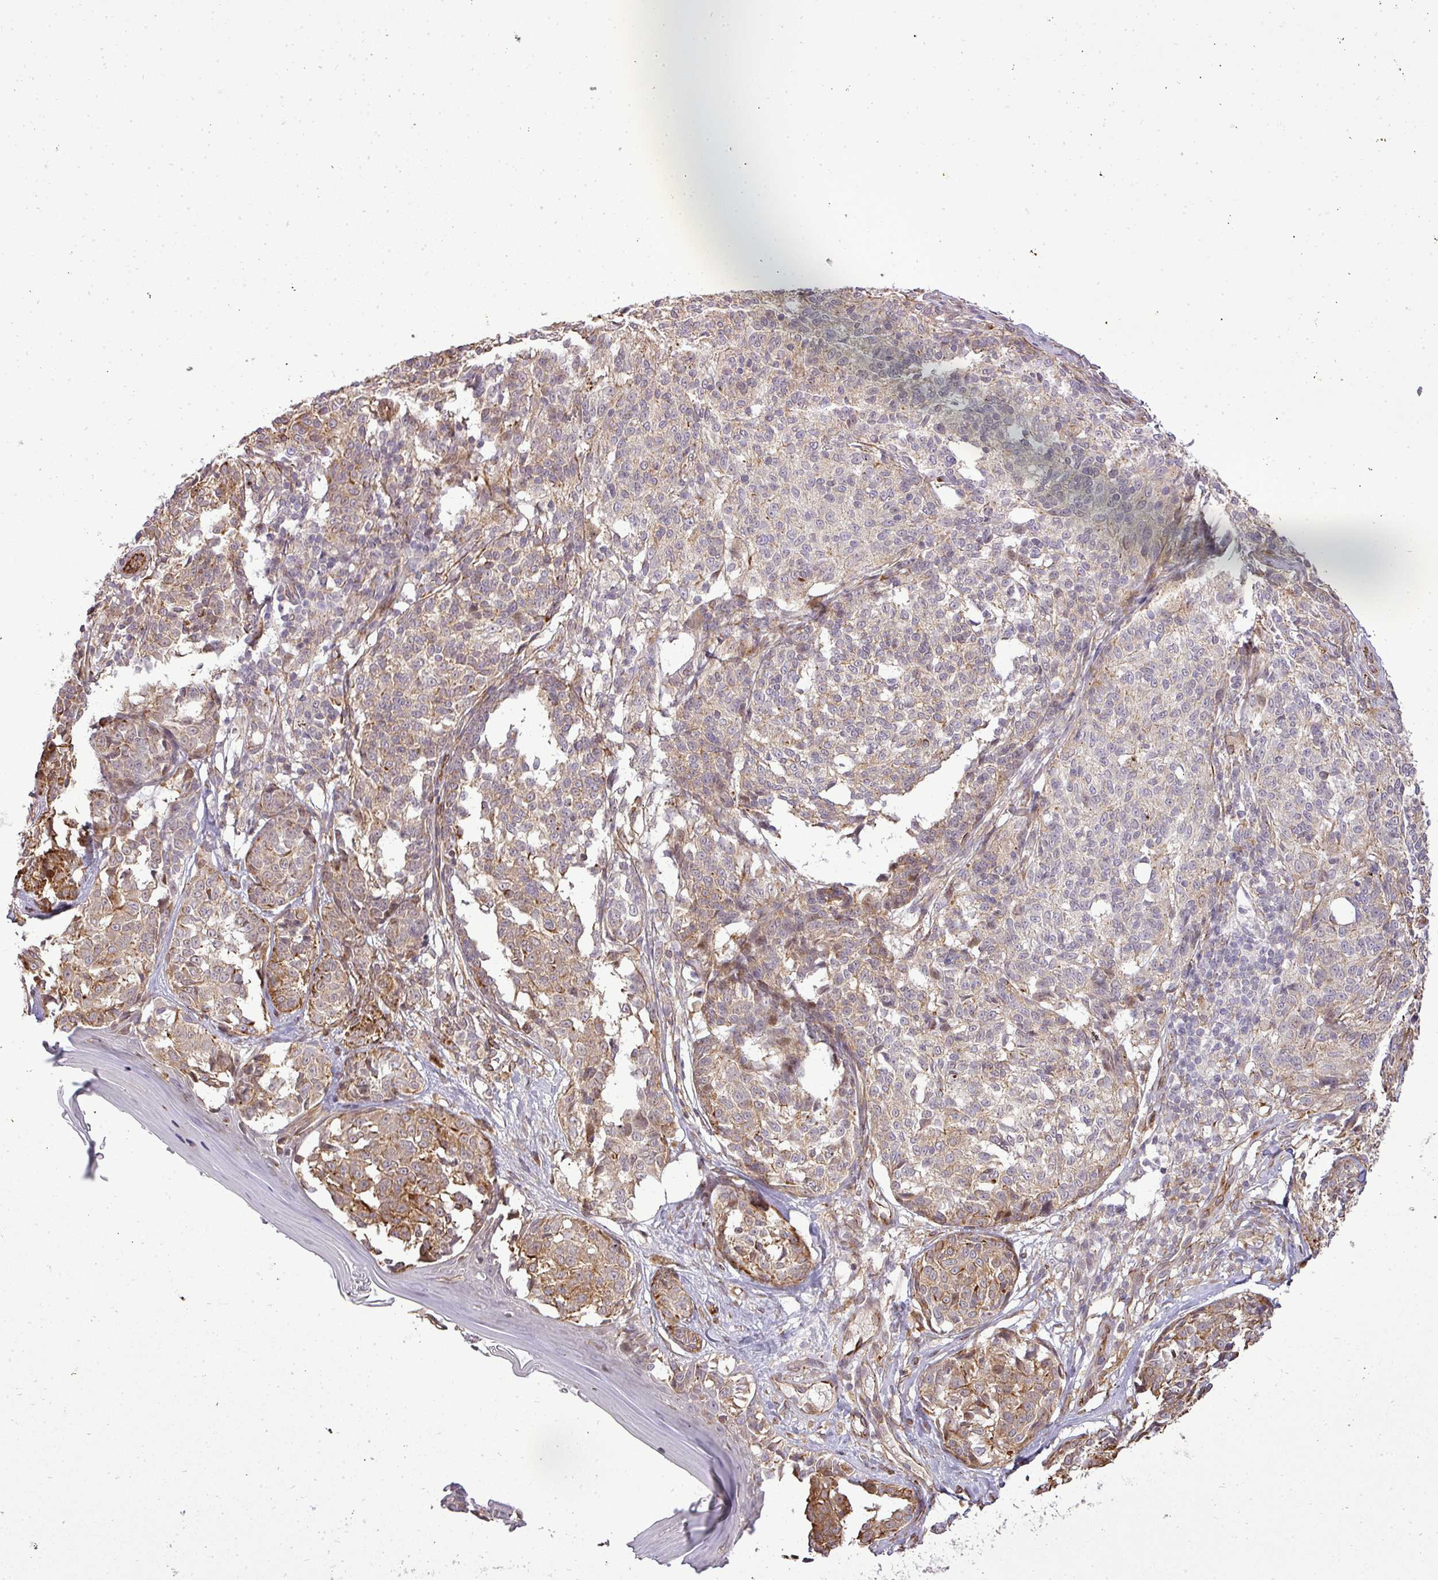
{"staining": {"intensity": "weak", "quantity": ">75%", "location": "cytoplasmic/membranous"}, "tissue": "melanoma", "cell_type": "Tumor cells", "image_type": "cancer", "snomed": [{"axis": "morphology", "description": "Malignant melanoma, NOS"}, {"axis": "topography", "description": "Skin of upper extremity"}], "caption": "This histopathology image exhibits malignant melanoma stained with immunohistochemistry (IHC) to label a protein in brown. The cytoplasmic/membranous of tumor cells show weak positivity for the protein. Nuclei are counter-stained blue.", "gene": "PDRG1", "patient": {"sex": "male", "age": 40}}